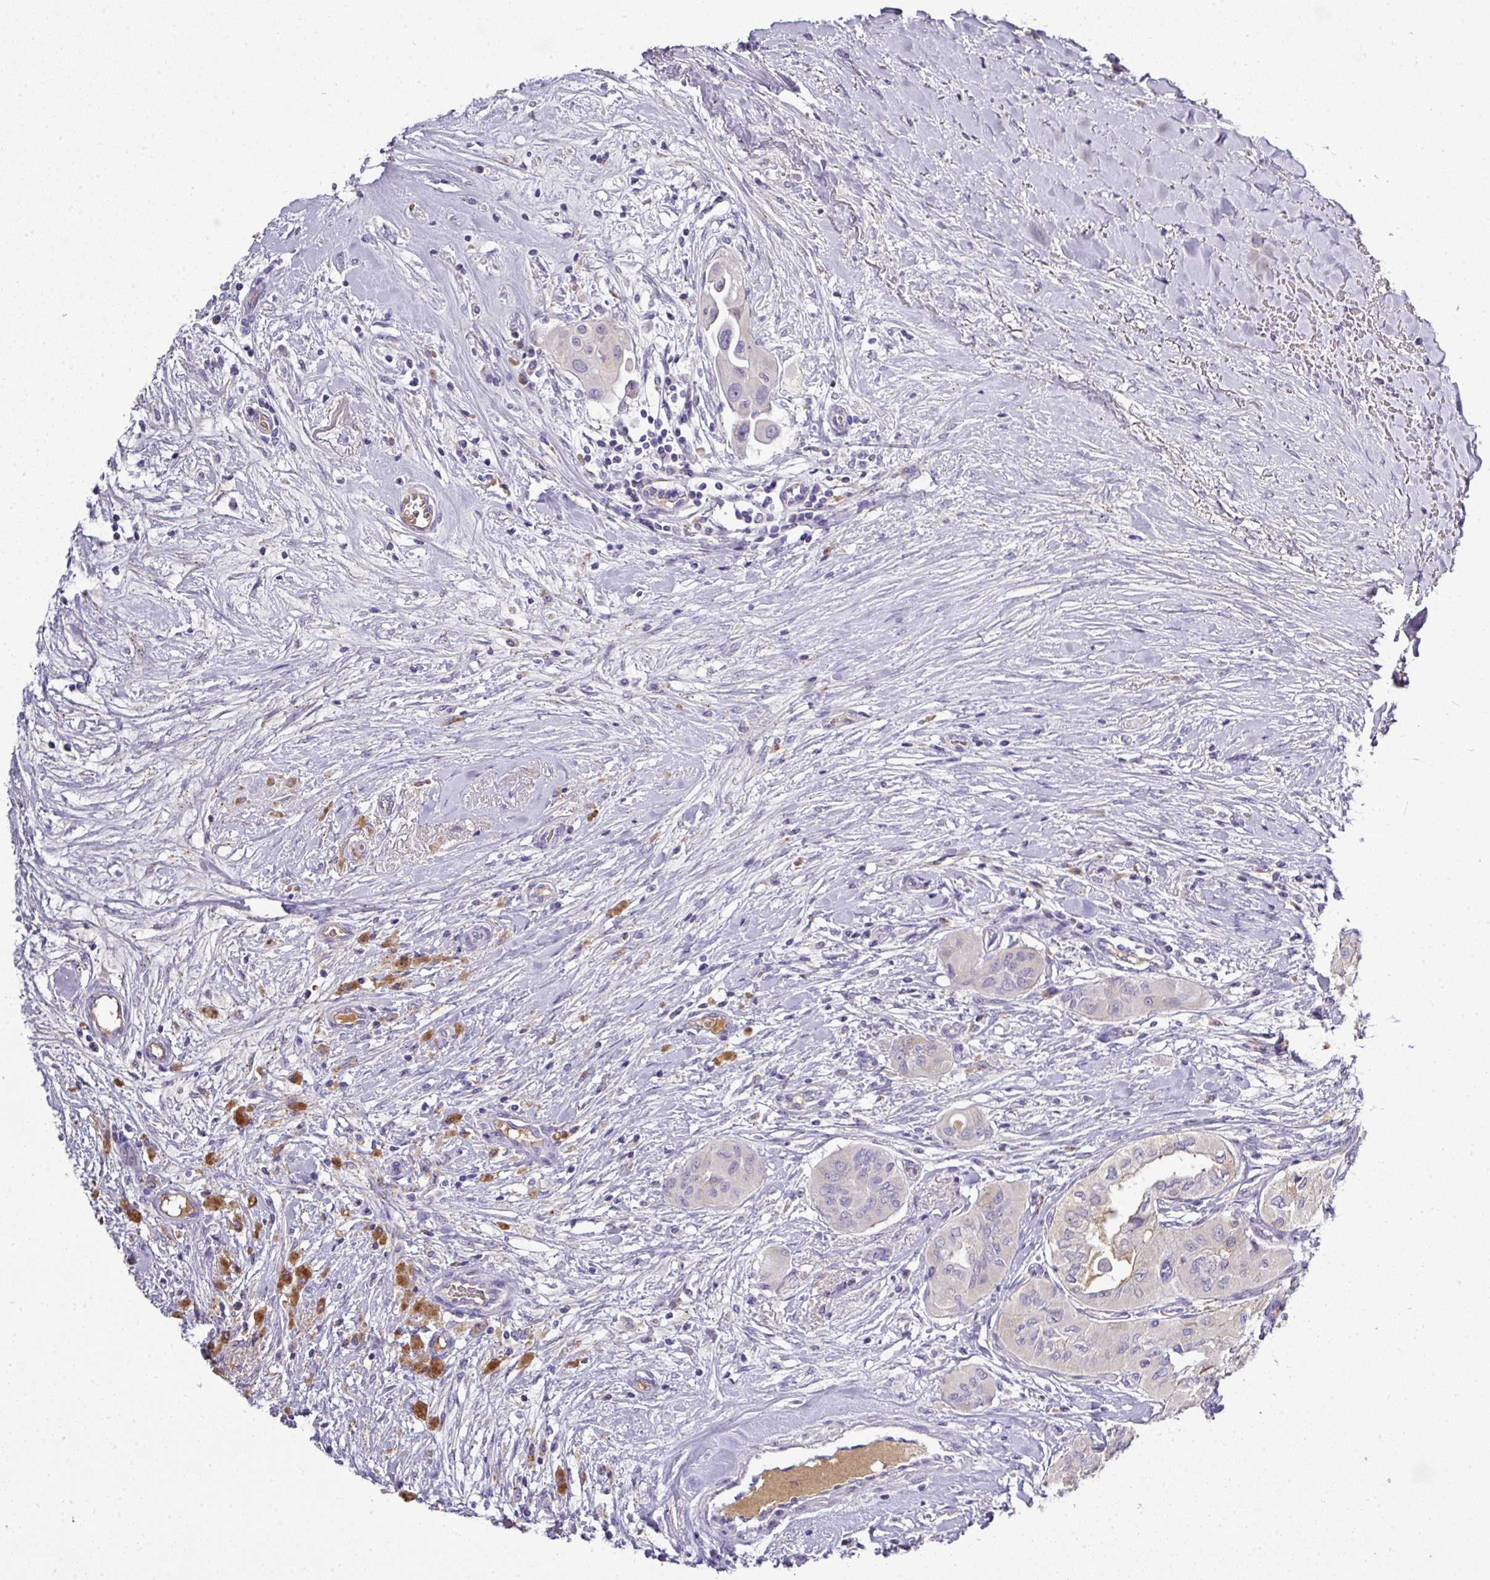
{"staining": {"intensity": "negative", "quantity": "none", "location": "none"}, "tissue": "thyroid cancer", "cell_type": "Tumor cells", "image_type": "cancer", "snomed": [{"axis": "morphology", "description": "Papillary adenocarcinoma, NOS"}, {"axis": "topography", "description": "Thyroid gland"}], "caption": "Tumor cells show no significant protein expression in papillary adenocarcinoma (thyroid).", "gene": "CAB39L", "patient": {"sex": "female", "age": 59}}